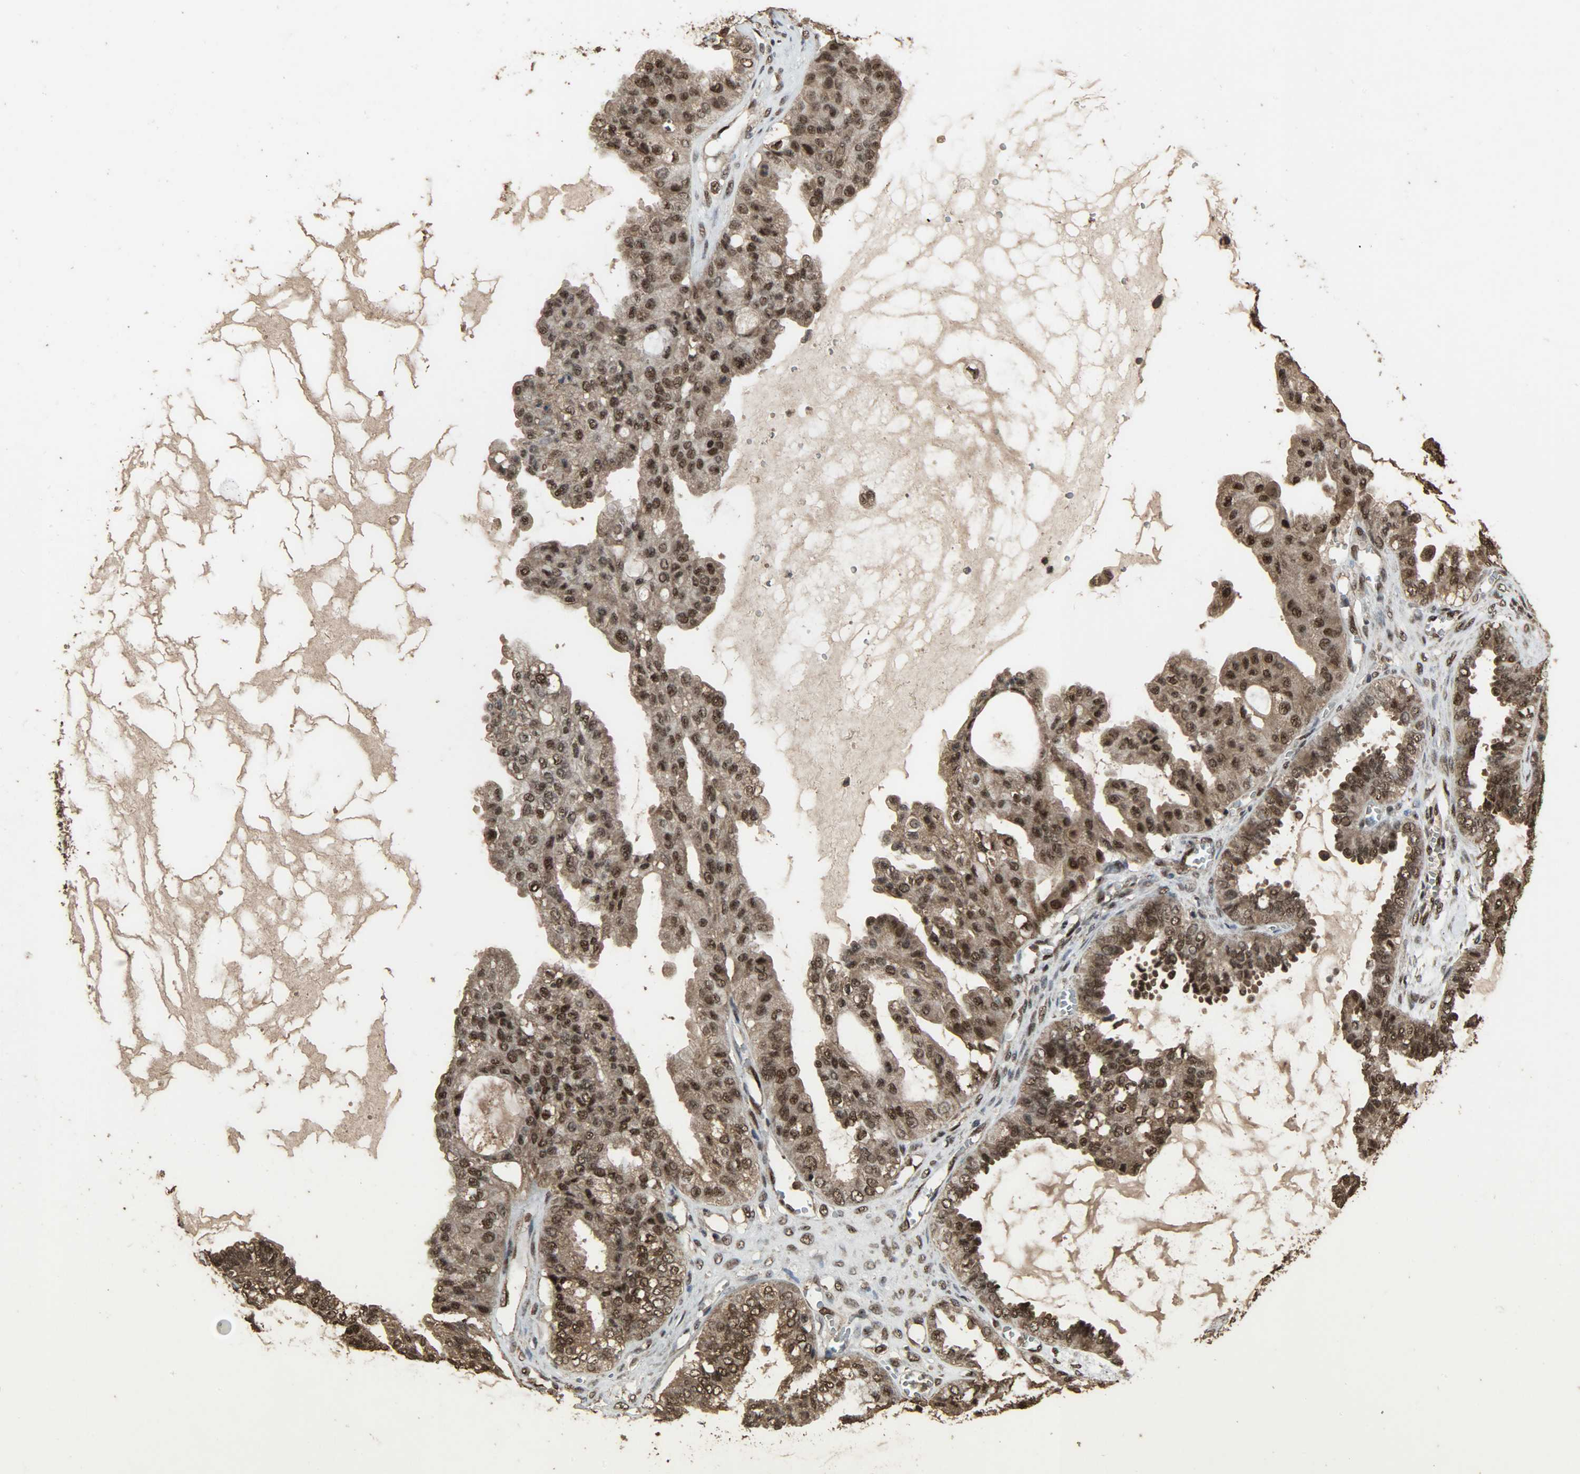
{"staining": {"intensity": "strong", "quantity": ">75%", "location": "cytoplasmic/membranous,nuclear"}, "tissue": "ovarian cancer", "cell_type": "Tumor cells", "image_type": "cancer", "snomed": [{"axis": "morphology", "description": "Carcinoma, NOS"}, {"axis": "morphology", "description": "Carcinoma, endometroid"}, {"axis": "topography", "description": "Ovary"}], "caption": "Human ovarian endometroid carcinoma stained with a protein marker demonstrates strong staining in tumor cells.", "gene": "CCNT2", "patient": {"sex": "female", "age": 50}}